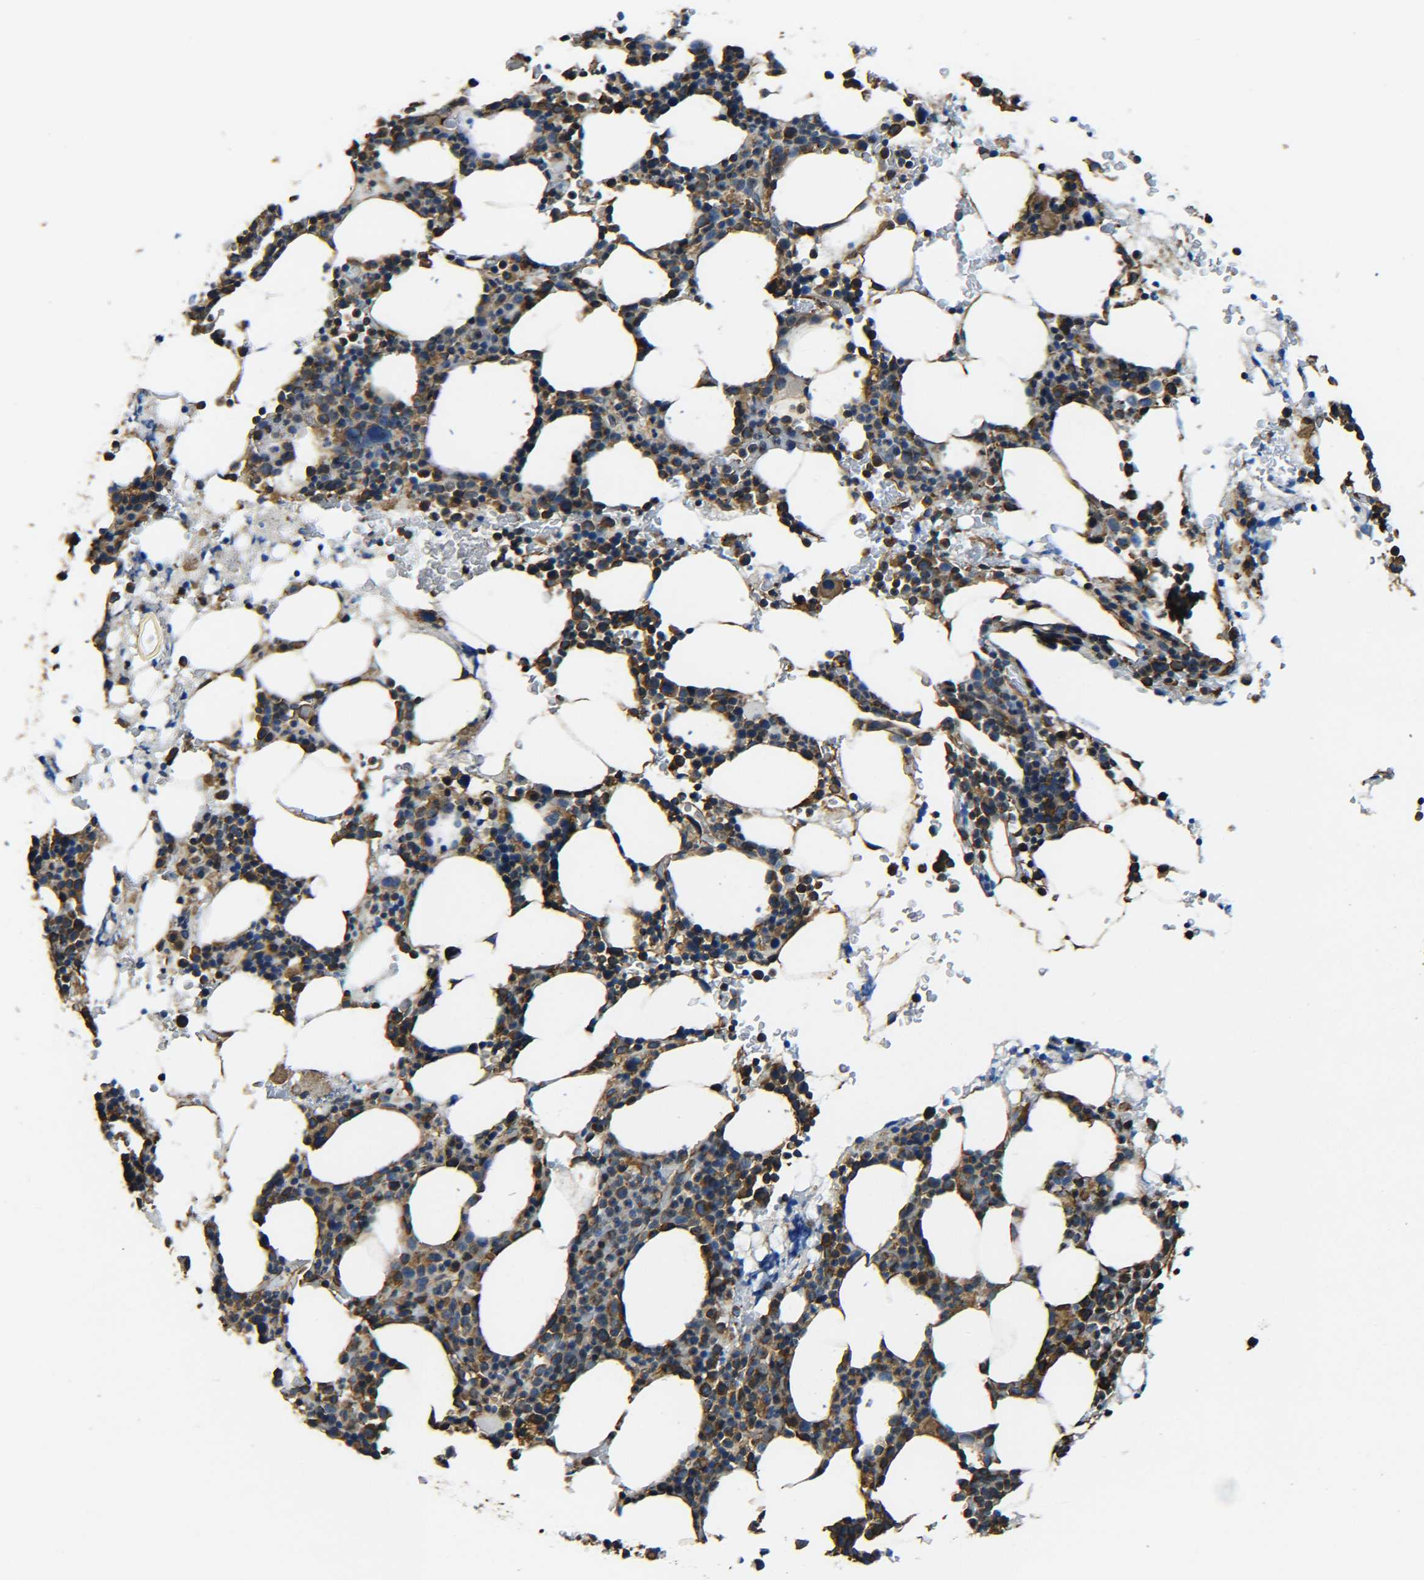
{"staining": {"intensity": "moderate", "quantity": ">75%", "location": "cytoplasmic/membranous"}, "tissue": "bone marrow", "cell_type": "Hematopoietic cells", "image_type": "normal", "snomed": [{"axis": "morphology", "description": "Normal tissue, NOS"}, {"axis": "morphology", "description": "Inflammation, NOS"}, {"axis": "topography", "description": "Bone marrow"}], "caption": "About >75% of hematopoietic cells in normal bone marrow show moderate cytoplasmic/membranous protein positivity as visualized by brown immunohistochemical staining.", "gene": "TUBB", "patient": {"sex": "female", "age": 84}}